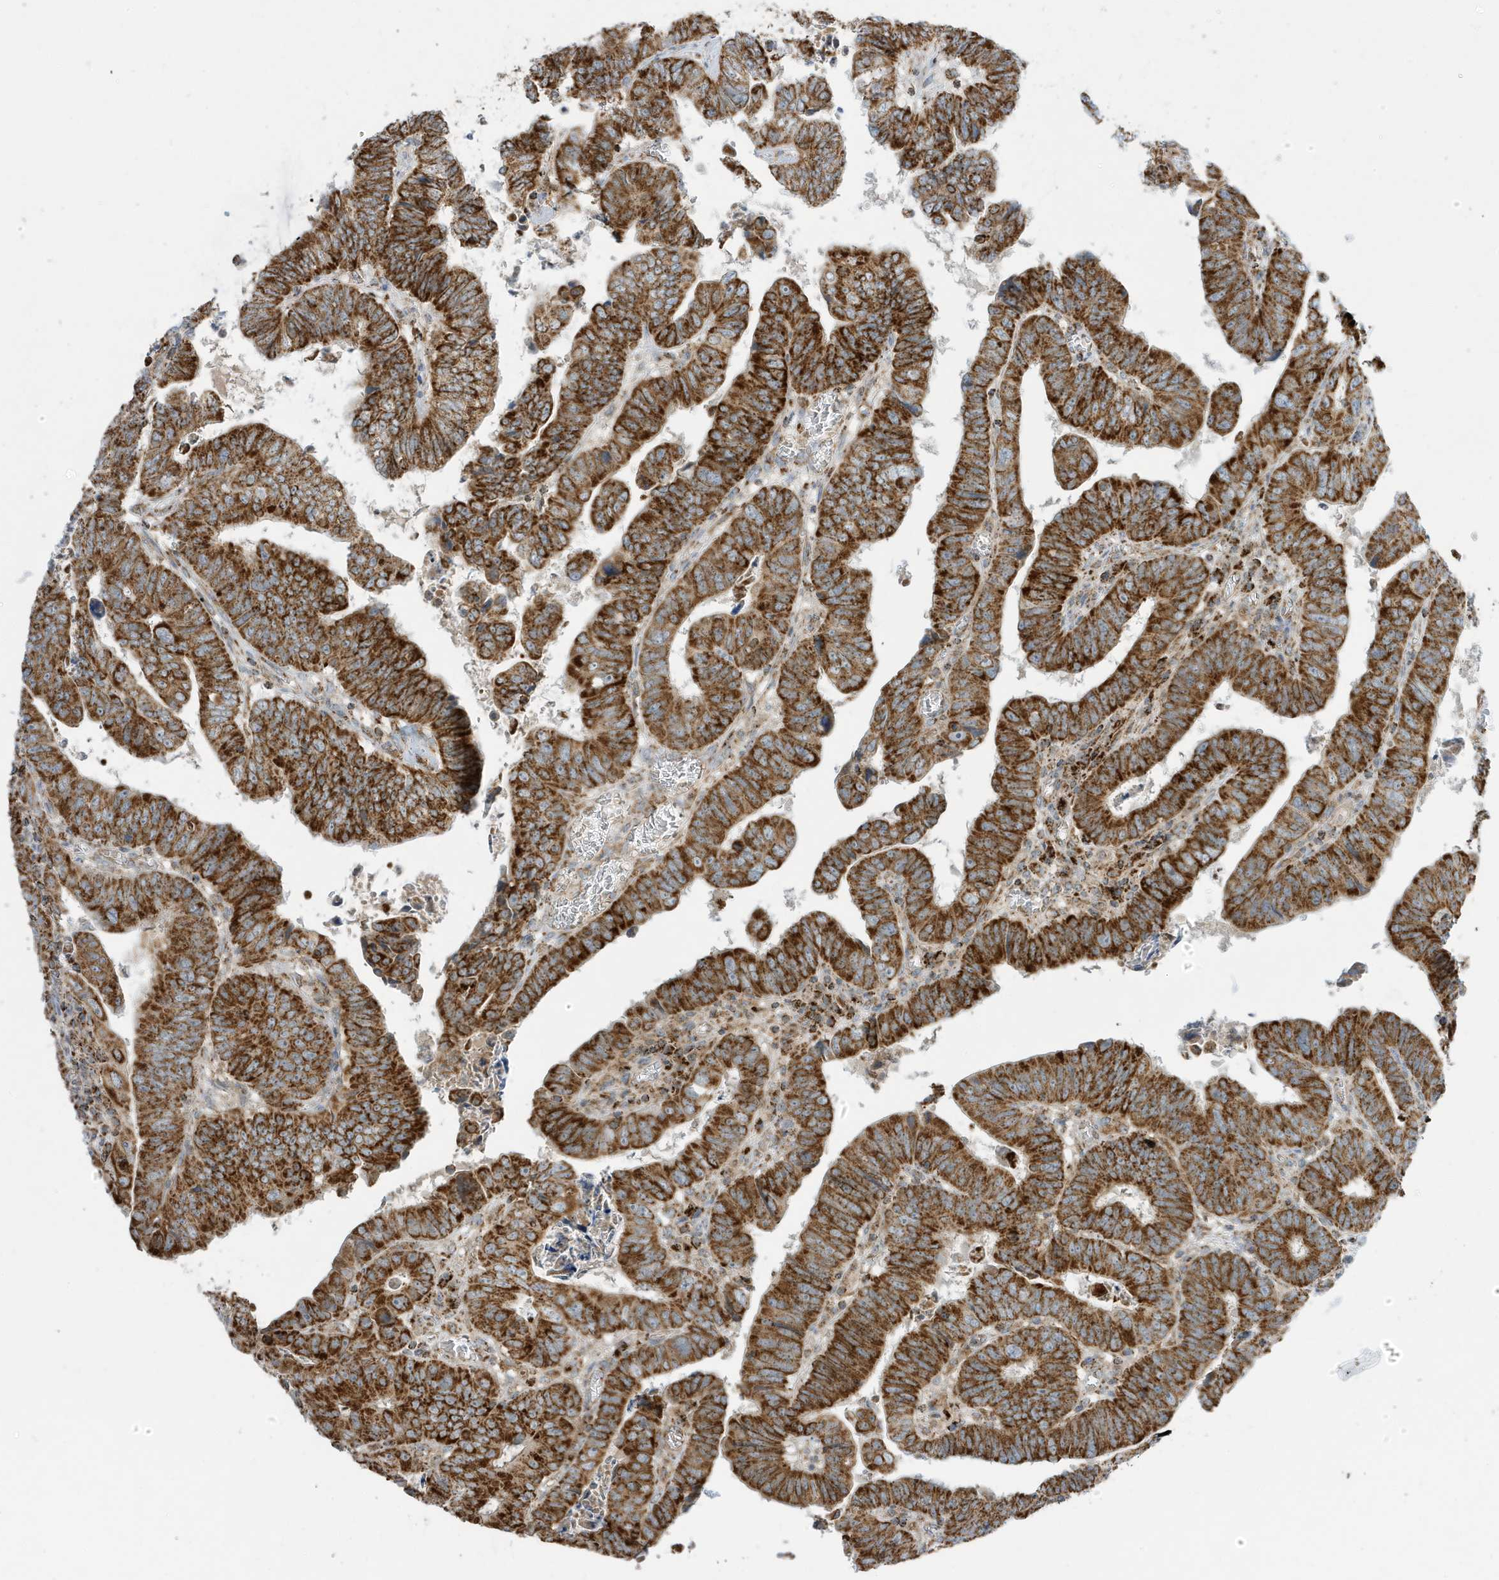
{"staining": {"intensity": "strong", "quantity": ">75%", "location": "cytoplasmic/membranous"}, "tissue": "colorectal cancer", "cell_type": "Tumor cells", "image_type": "cancer", "snomed": [{"axis": "morphology", "description": "Normal tissue, NOS"}, {"axis": "morphology", "description": "Adenocarcinoma, NOS"}, {"axis": "topography", "description": "Rectum"}], "caption": "This micrograph displays immunohistochemistry staining of colorectal cancer, with high strong cytoplasmic/membranous positivity in about >75% of tumor cells.", "gene": "ATP5ME", "patient": {"sex": "female", "age": 65}}